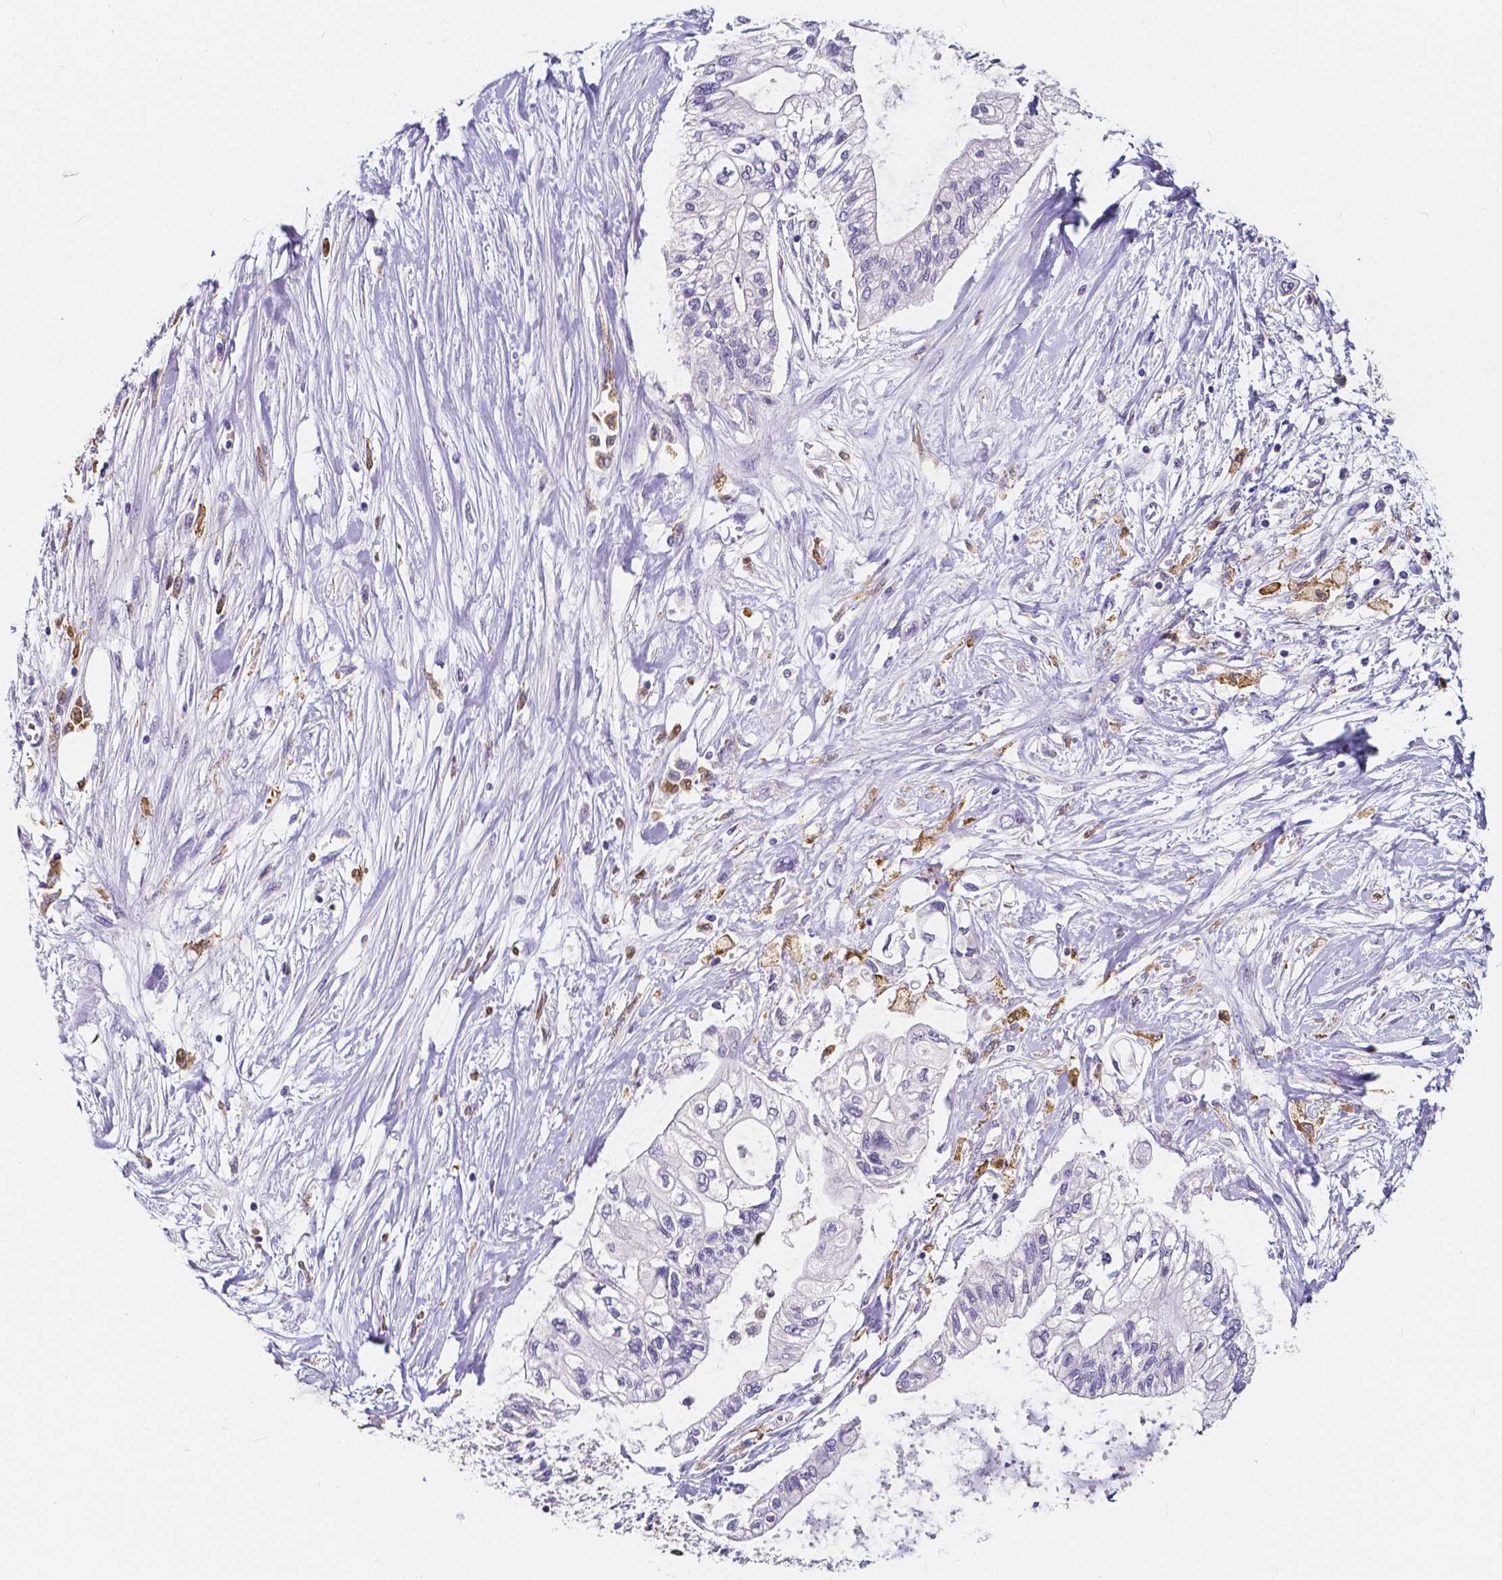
{"staining": {"intensity": "negative", "quantity": "none", "location": "none"}, "tissue": "pancreatic cancer", "cell_type": "Tumor cells", "image_type": "cancer", "snomed": [{"axis": "morphology", "description": "Adenocarcinoma, NOS"}, {"axis": "topography", "description": "Pancreas"}], "caption": "Pancreatic cancer (adenocarcinoma) was stained to show a protein in brown. There is no significant positivity in tumor cells.", "gene": "ACP5", "patient": {"sex": "female", "age": 77}}